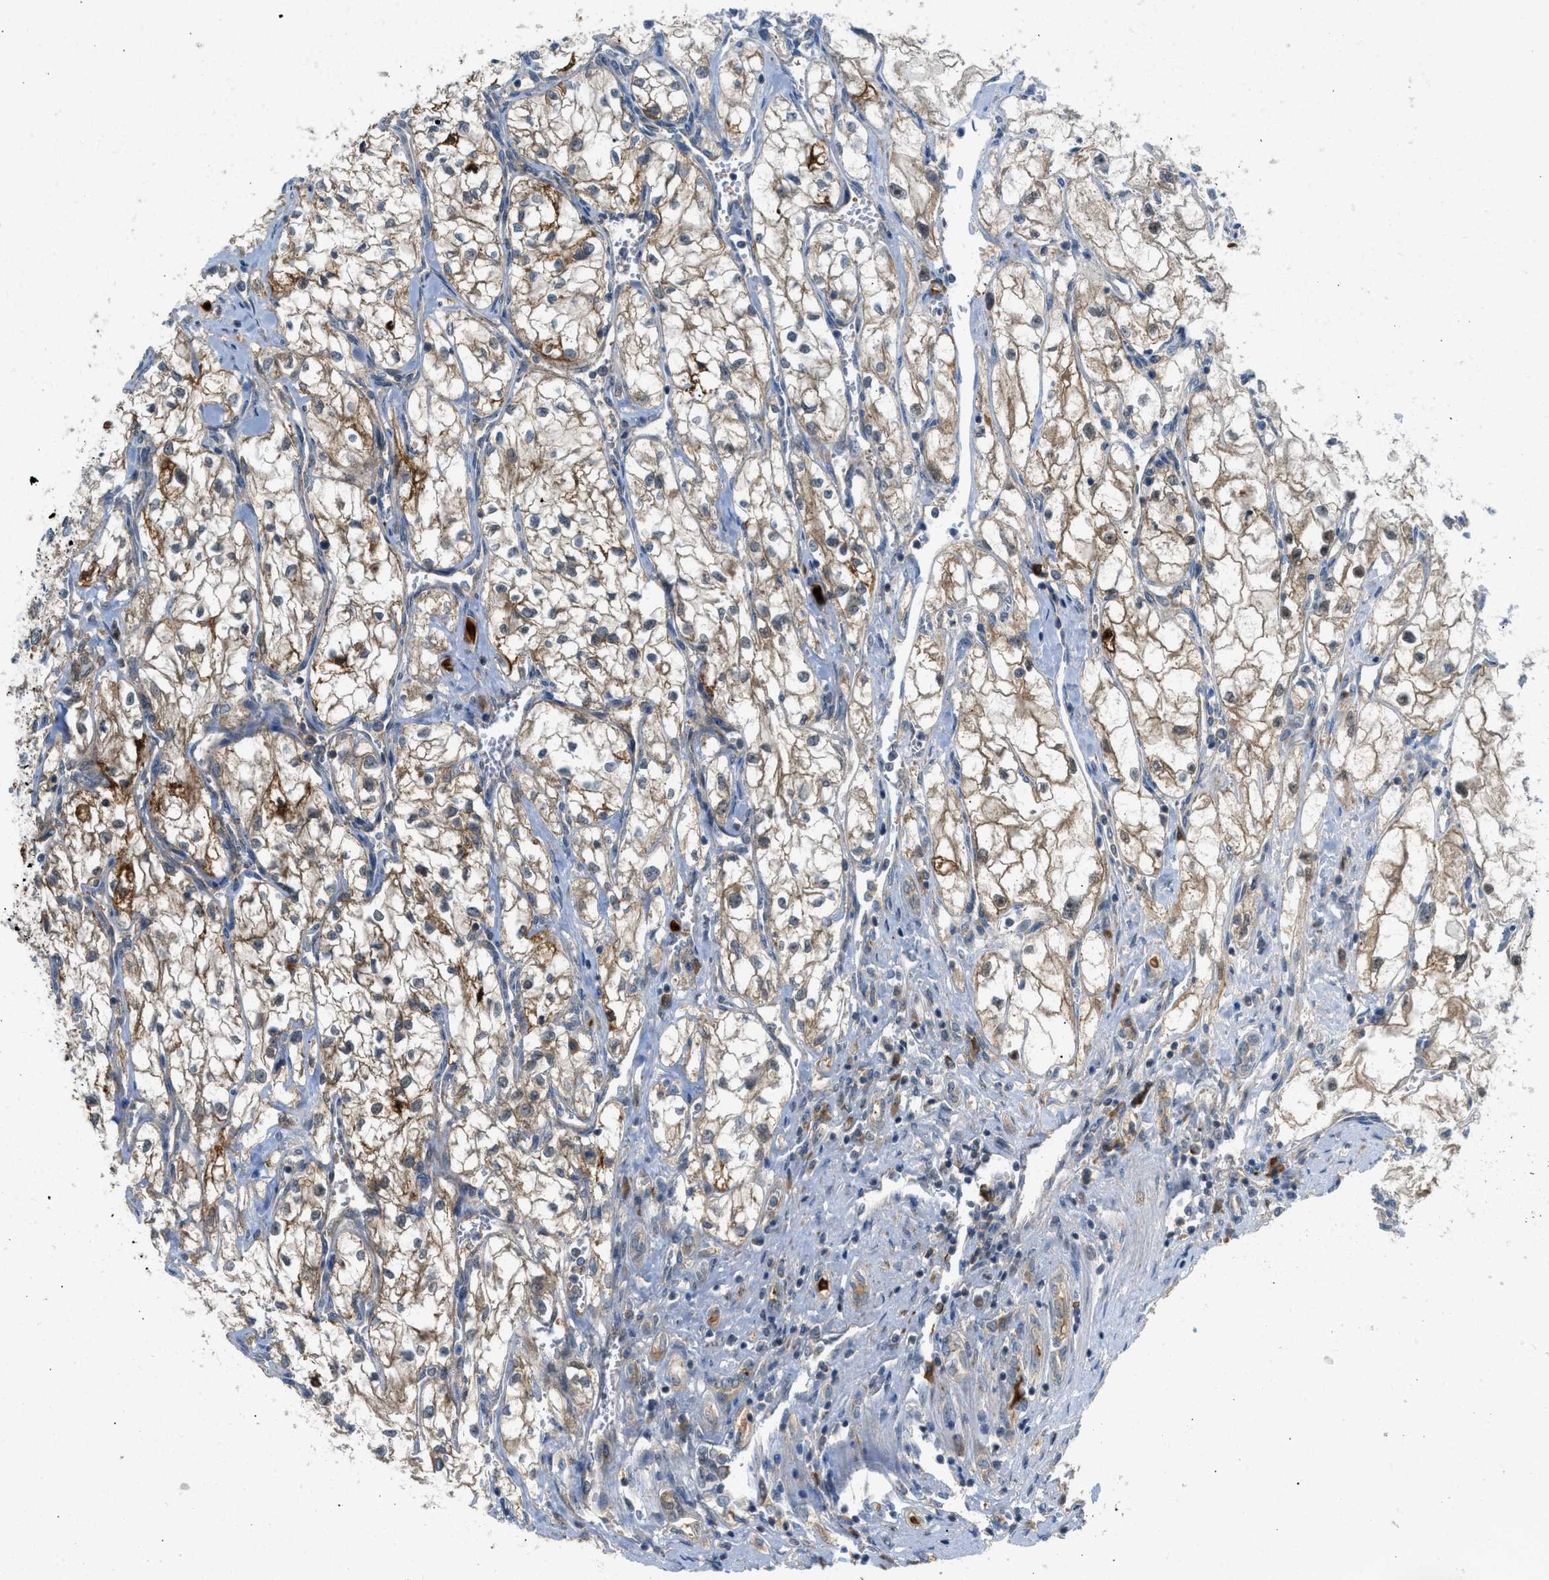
{"staining": {"intensity": "moderate", "quantity": ">75%", "location": "cytoplasmic/membranous"}, "tissue": "renal cancer", "cell_type": "Tumor cells", "image_type": "cancer", "snomed": [{"axis": "morphology", "description": "Adenocarcinoma, NOS"}, {"axis": "topography", "description": "Kidney"}], "caption": "Immunohistochemical staining of human adenocarcinoma (renal) reveals moderate cytoplasmic/membranous protein staining in approximately >75% of tumor cells.", "gene": "SESN2", "patient": {"sex": "female", "age": 70}}